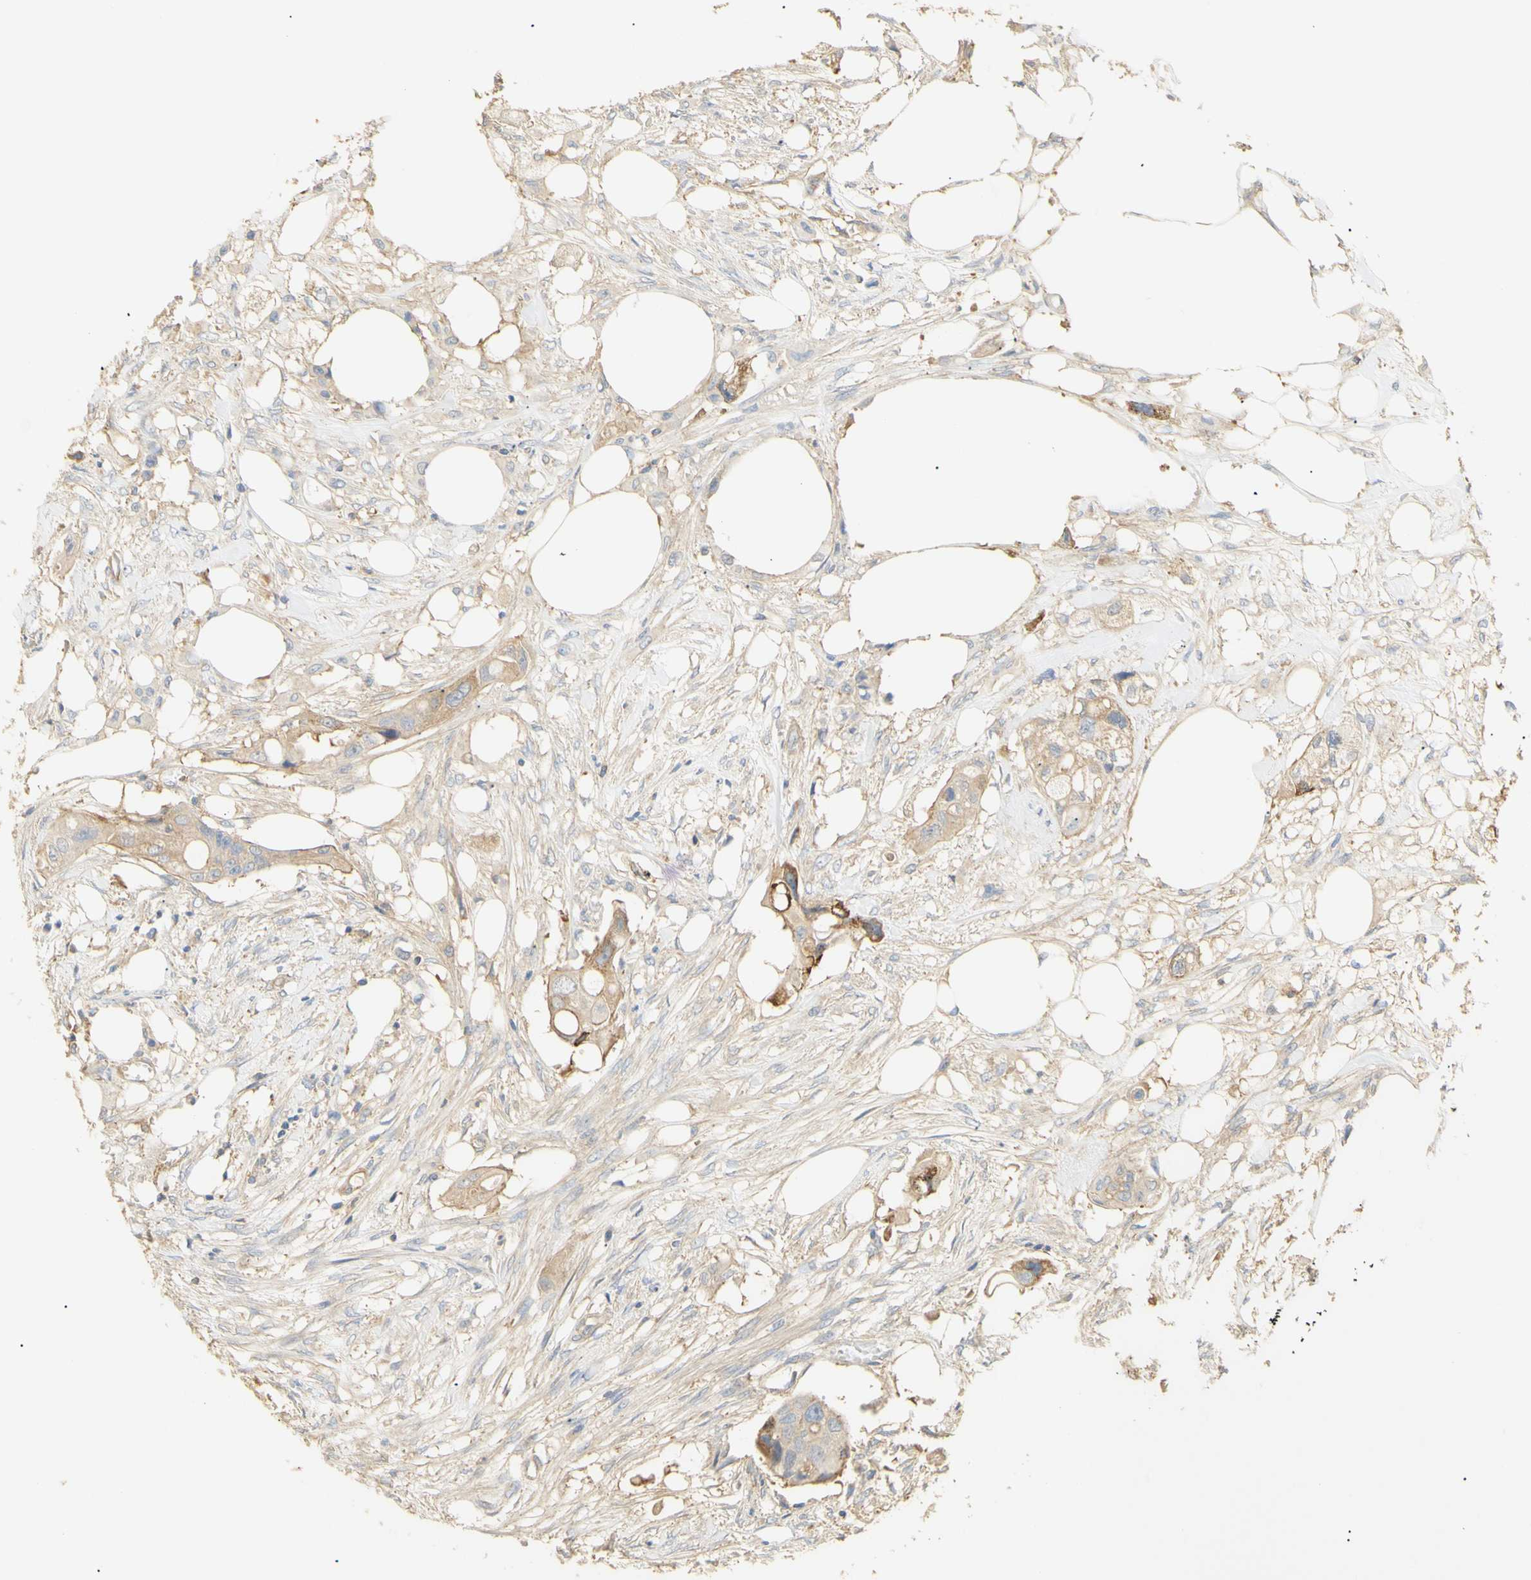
{"staining": {"intensity": "moderate", "quantity": "<25%", "location": "cytoplasmic/membranous"}, "tissue": "colorectal cancer", "cell_type": "Tumor cells", "image_type": "cancer", "snomed": [{"axis": "morphology", "description": "Adenocarcinoma, NOS"}, {"axis": "topography", "description": "Colon"}], "caption": "Adenocarcinoma (colorectal) stained for a protein demonstrates moderate cytoplasmic/membranous positivity in tumor cells.", "gene": "KCNE4", "patient": {"sex": "female", "age": 57}}